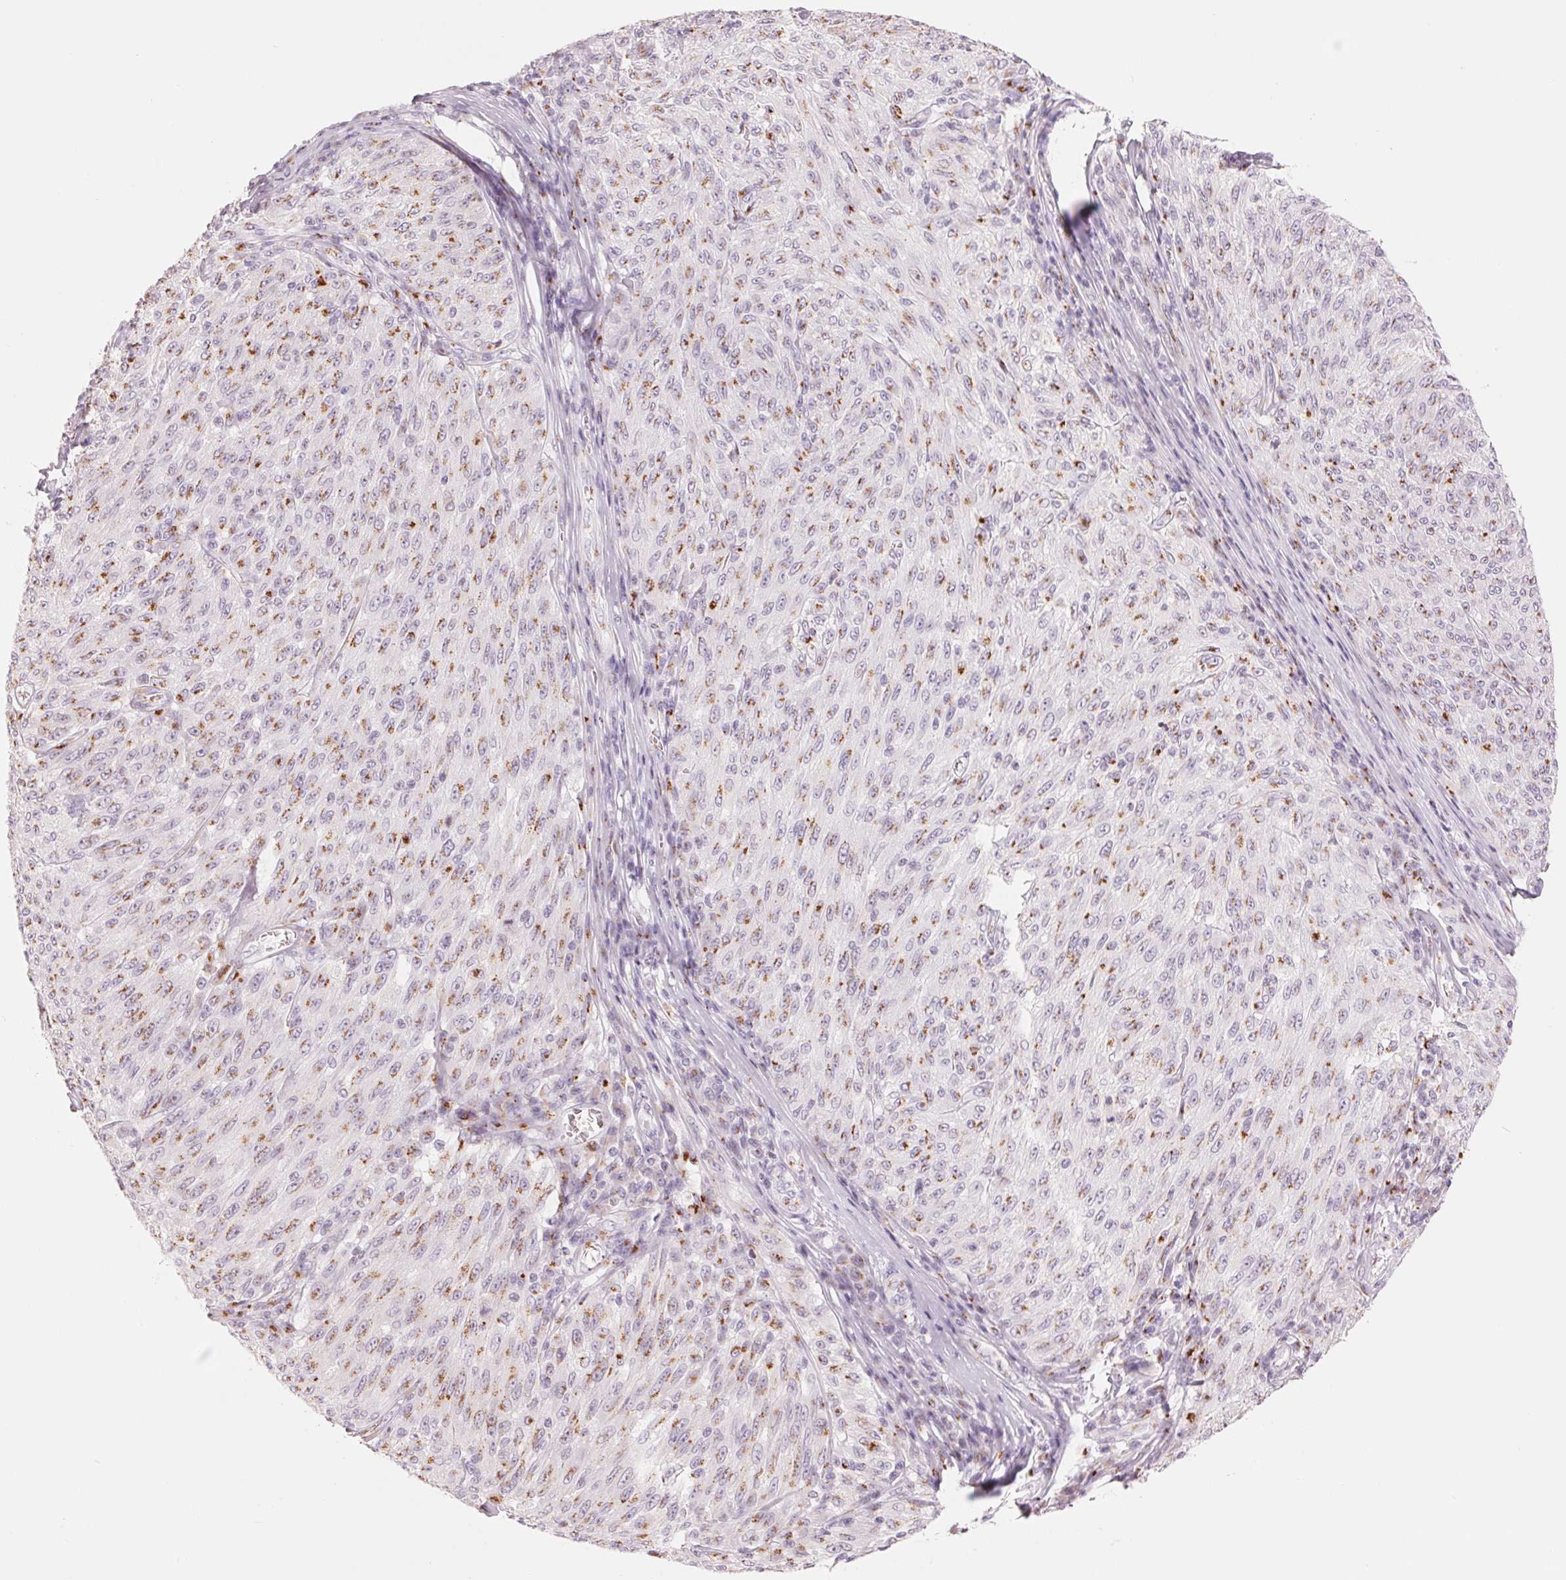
{"staining": {"intensity": "moderate", "quantity": "25%-75%", "location": "cytoplasmic/membranous"}, "tissue": "melanoma", "cell_type": "Tumor cells", "image_type": "cancer", "snomed": [{"axis": "morphology", "description": "Malignant melanoma, NOS"}, {"axis": "topography", "description": "Skin"}], "caption": "Melanoma stained for a protein exhibits moderate cytoplasmic/membranous positivity in tumor cells.", "gene": "GALNT7", "patient": {"sex": "male", "age": 85}}